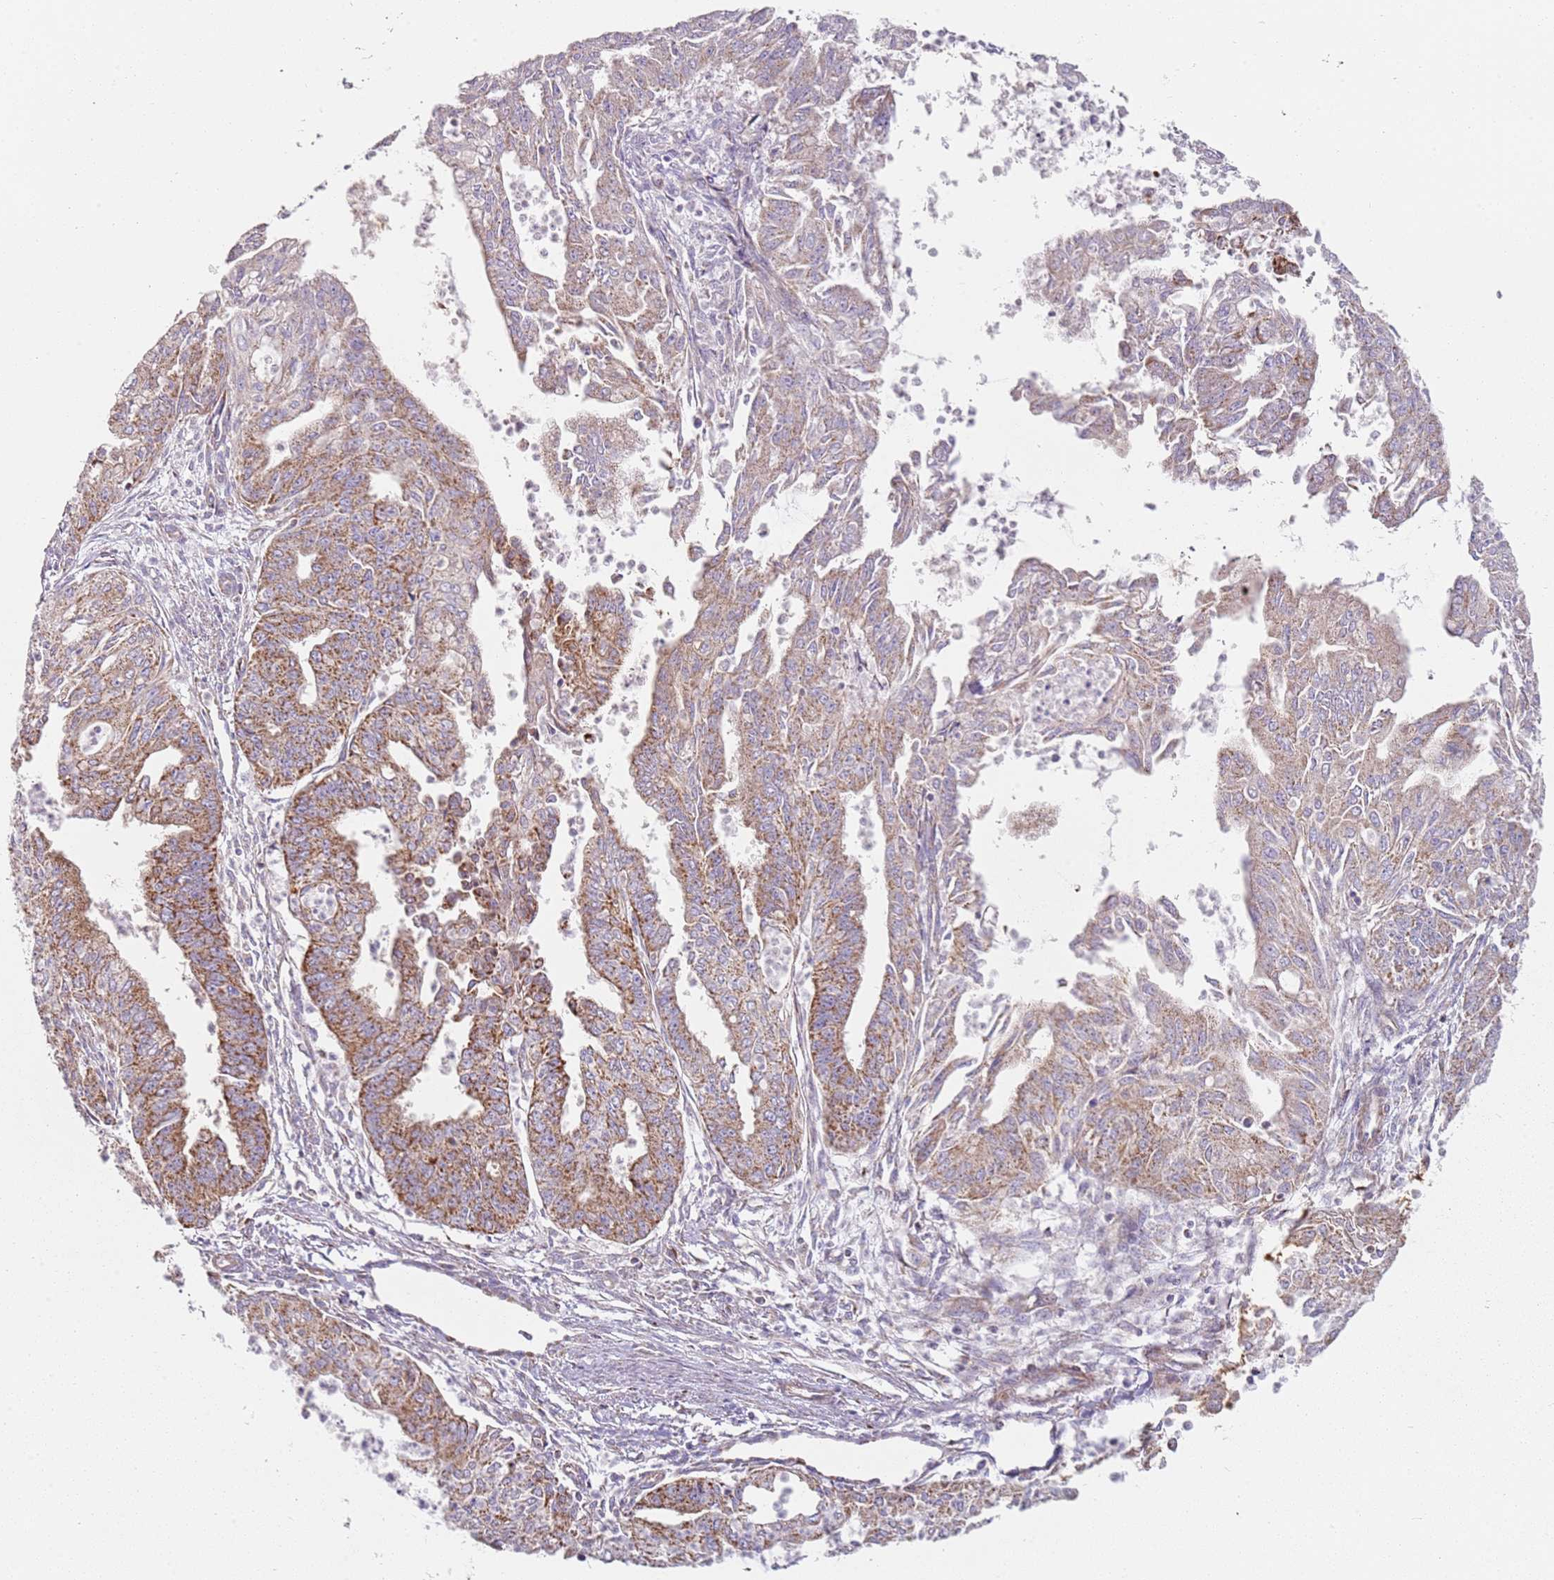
{"staining": {"intensity": "moderate", "quantity": ">75%", "location": "cytoplasmic/membranous"}, "tissue": "endometrial cancer", "cell_type": "Tumor cells", "image_type": "cancer", "snomed": [{"axis": "morphology", "description": "Adenocarcinoma, NOS"}, {"axis": "topography", "description": "Endometrium"}], "caption": "IHC (DAB) staining of endometrial cancer (adenocarcinoma) exhibits moderate cytoplasmic/membranous protein positivity in approximately >75% of tumor cells.", "gene": "ALS2", "patient": {"sex": "female", "age": 73}}